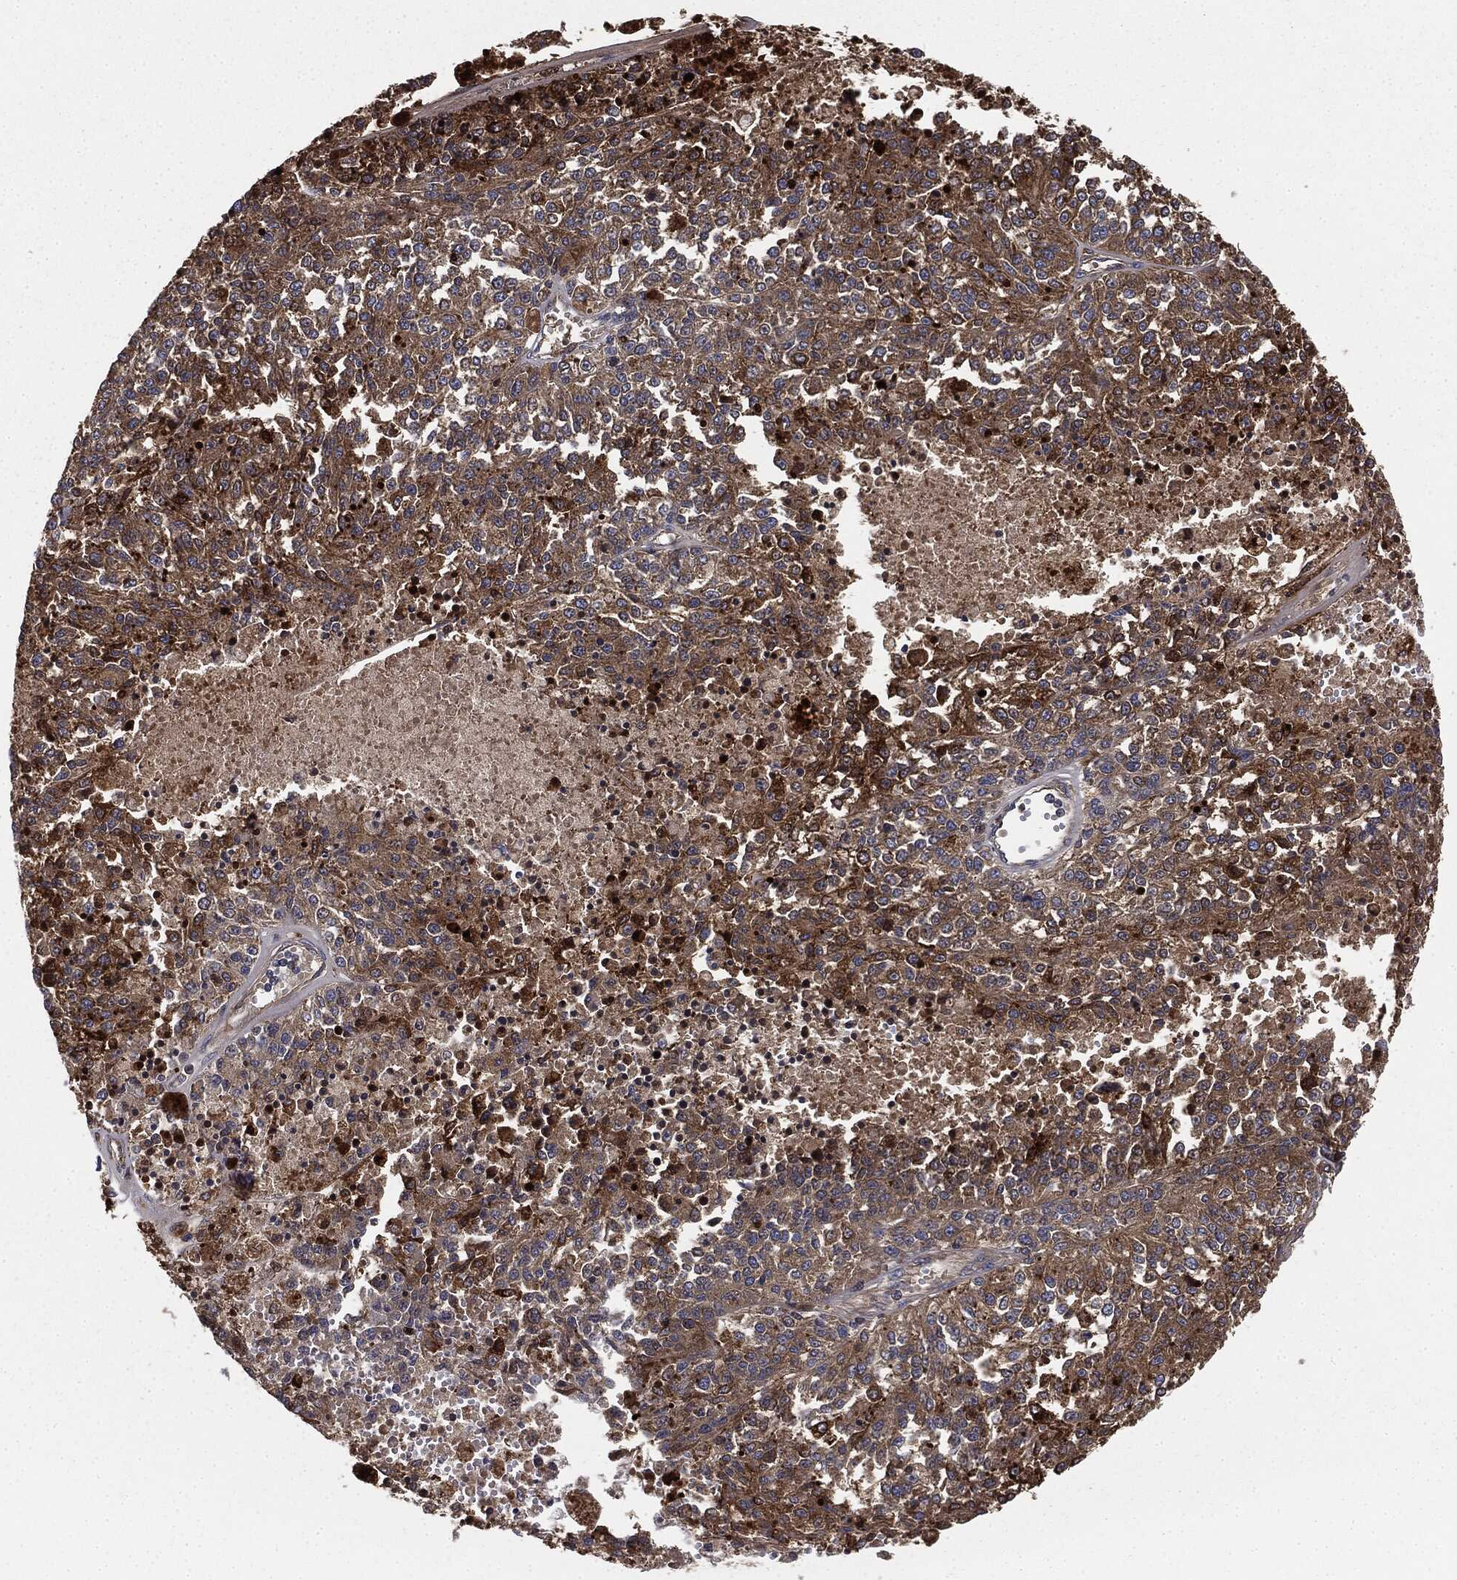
{"staining": {"intensity": "moderate", "quantity": ">75%", "location": "cytoplasmic/membranous"}, "tissue": "melanoma", "cell_type": "Tumor cells", "image_type": "cancer", "snomed": [{"axis": "morphology", "description": "Malignant melanoma, Metastatic site"}, {"axis": "topography", "description": "Lymph node"}], "caption": "Approximately >75% of tumor cells in malignant melanoma (metastatic site) exhibit moderate cytoplasmic/membranous protein positivity as visualized by brown immunohistochemical staining.", "gene": "GNB5", "patient": {"sex": "female", "age": 64}}